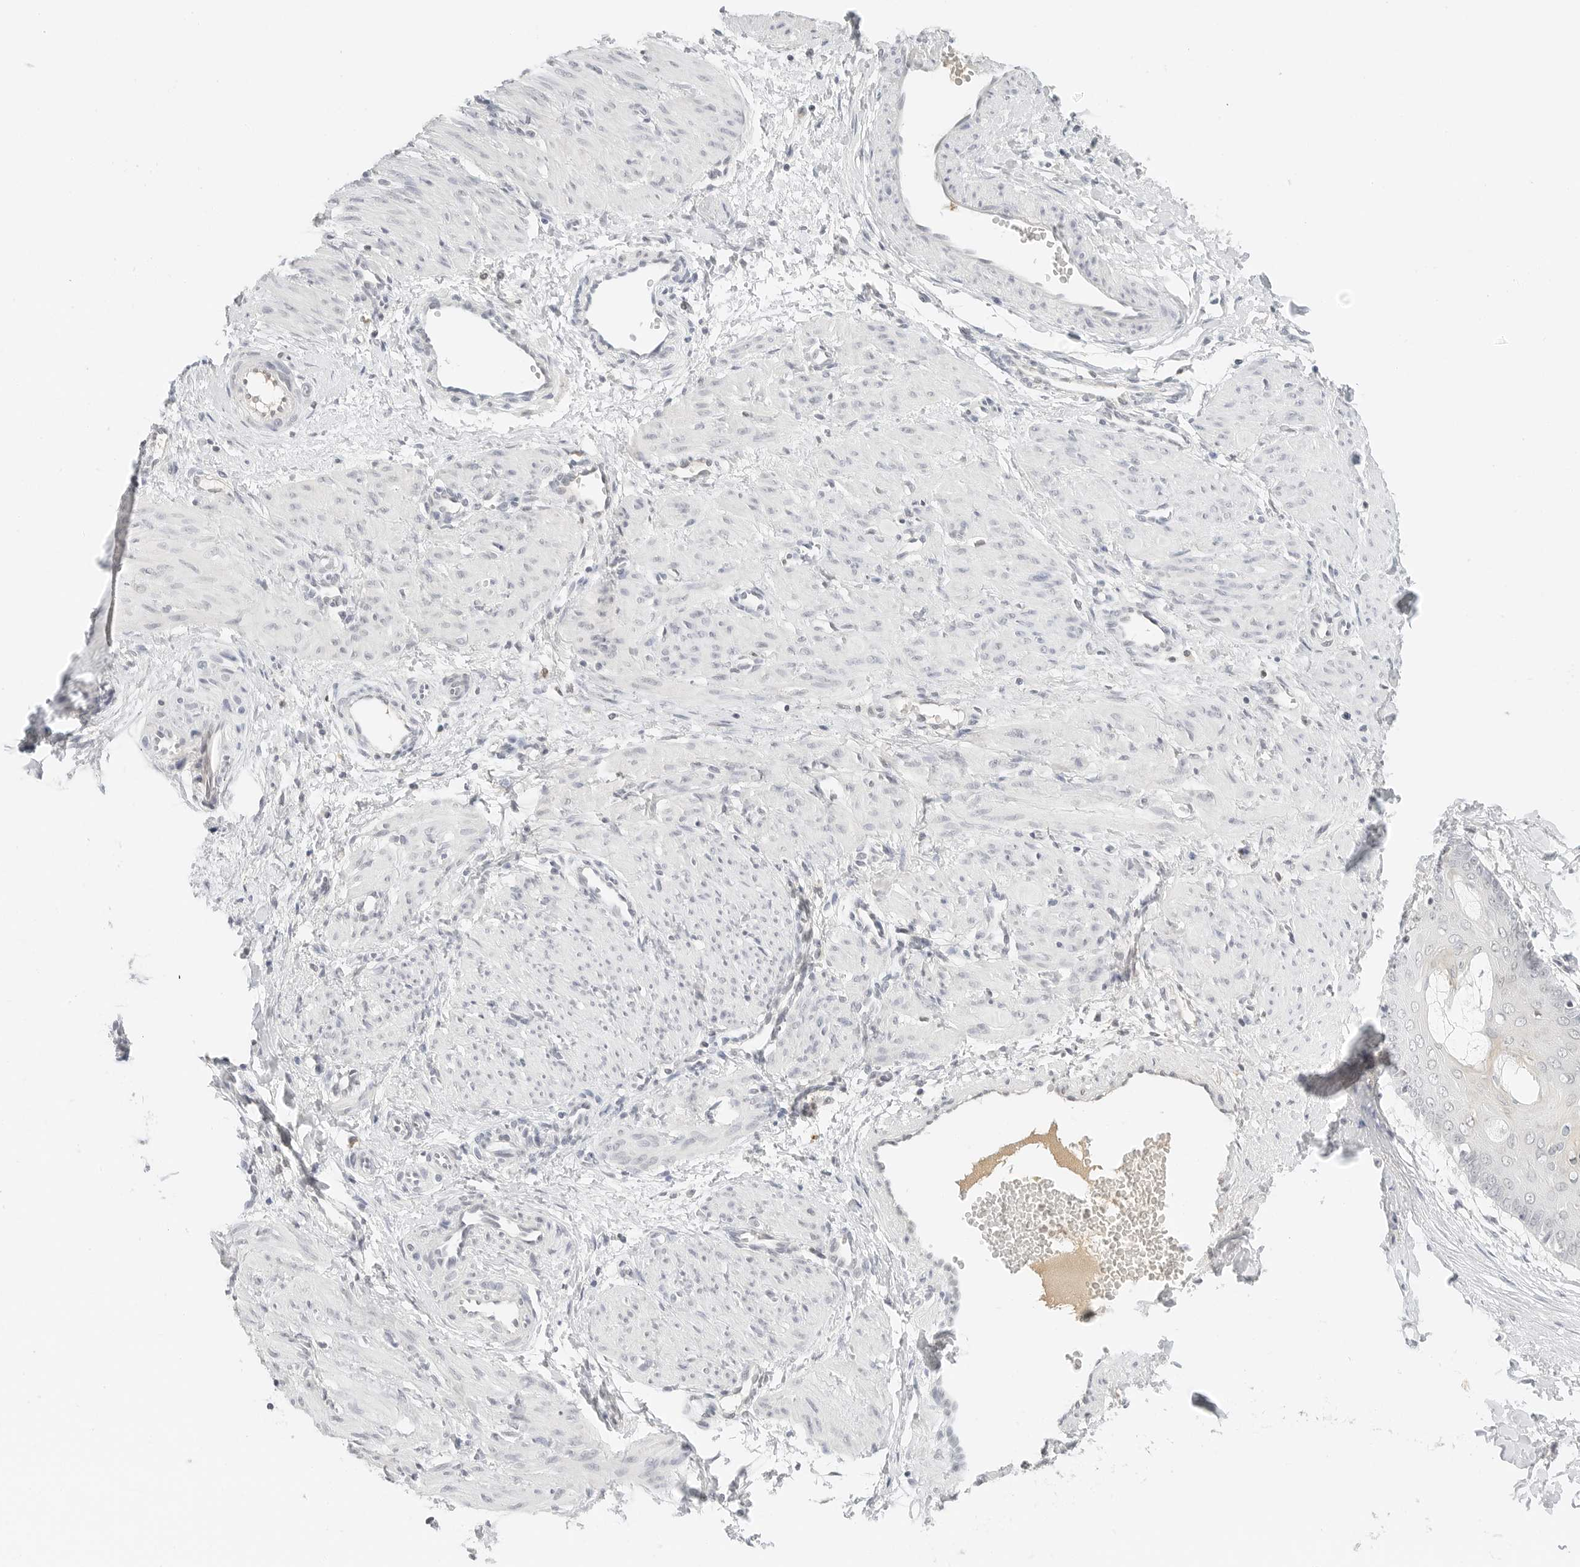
{"staining": {"intensity": "negative", "quantity": "none", "location": "none"}, "tissue": "smooth muscle", "cell_type": "Smooth muscle cells", "image_type": "normal", "snomed": [{"axis": "morphology", "description": "Normal tissue, NOS"}, {"axis": "topography", "description": "Endometrium"}], "caption": "Smooth muscle stained for a protein using immunohistochemistry (IHC) shows no positivity smooth muscle cells.", "gene": "NEO1", "patient": {"sex": "female", "age": 33}}